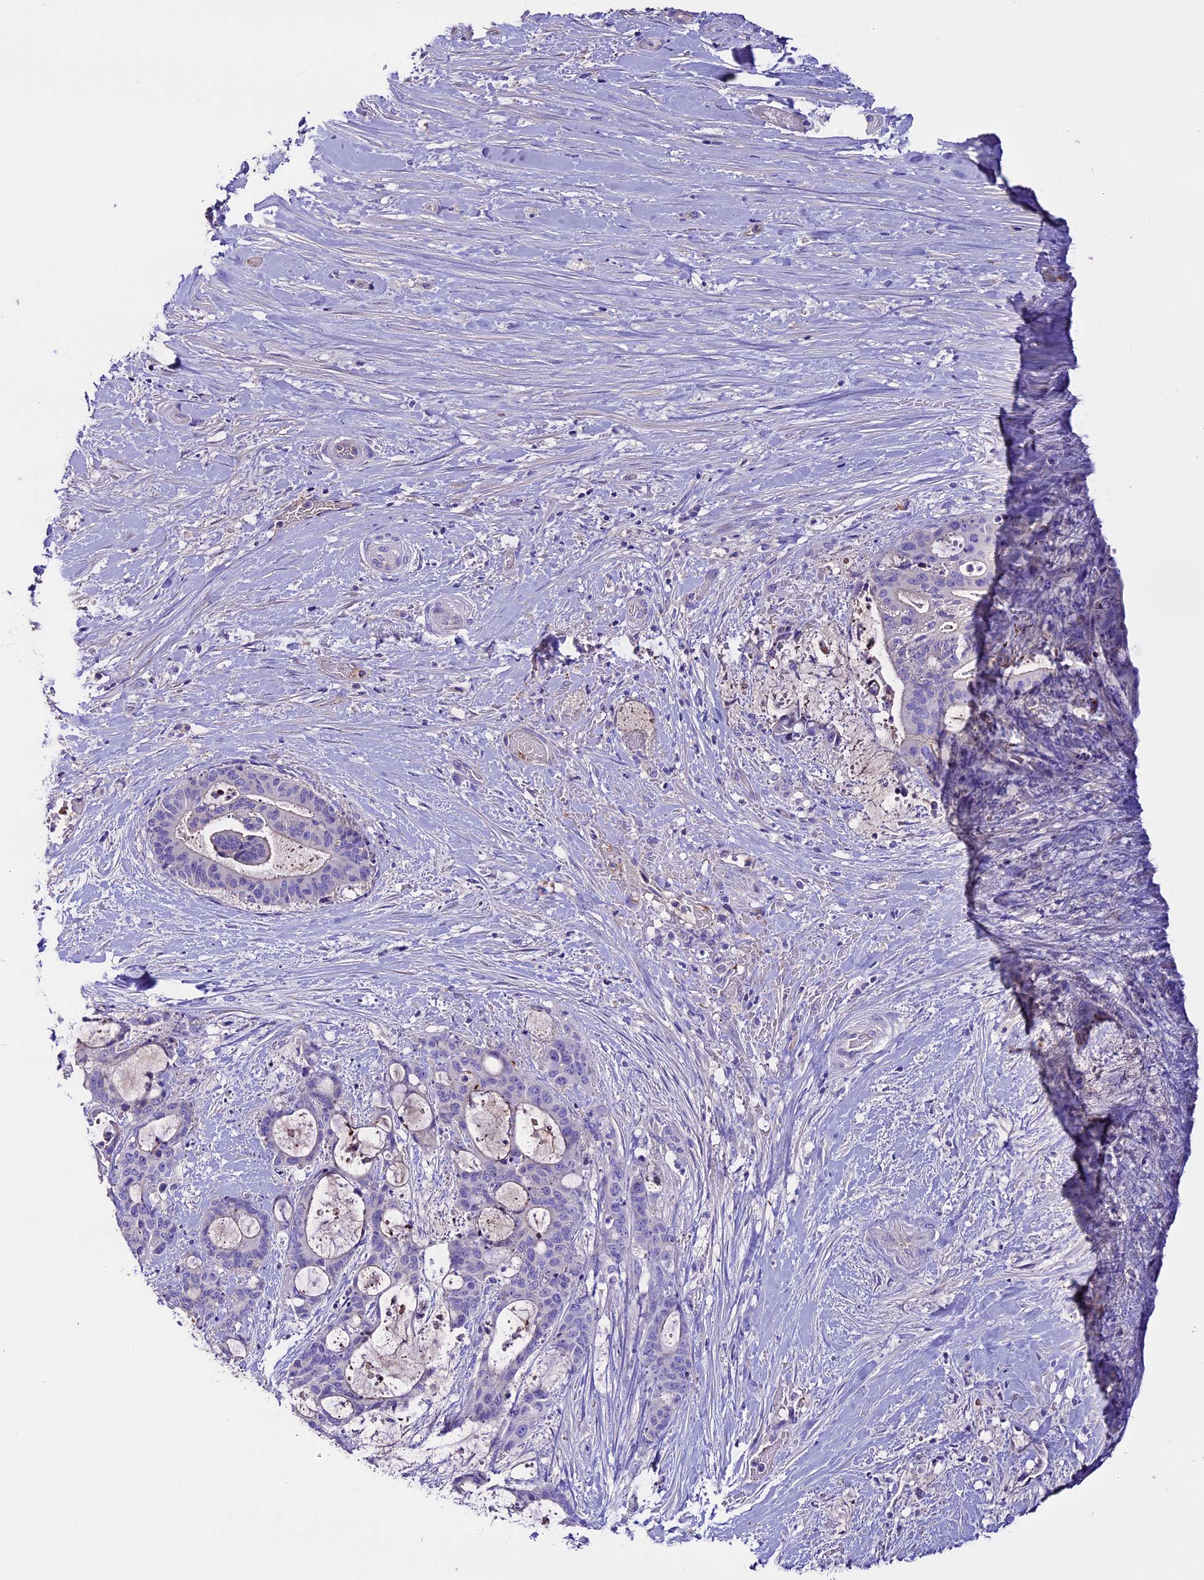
{"staining": {"intensity": "negative", "quantity": "none", "location": "none"}, "tissue": "liver cancer", "cell_type": "Tumor cells", "image_type": "cancer", "snomed": [{"axis": "morphology", "description": "Normal tissue, NOS"}, {"axis": "morphology", "description": "Cholangiocarcinoma"}, {"axis": "topography", "description": "Liver"}, {"axis": "topography", "description": "Peripheral nerve tissue"}], "caption": "Human liver cancer (cholangiocarcinoma) stained for a protein using immunohistochemistry (IHC) exhibits no expression in tumor cells.", "gene": "TCP11L2", "patient": {"sex": "female", "age": 73}}